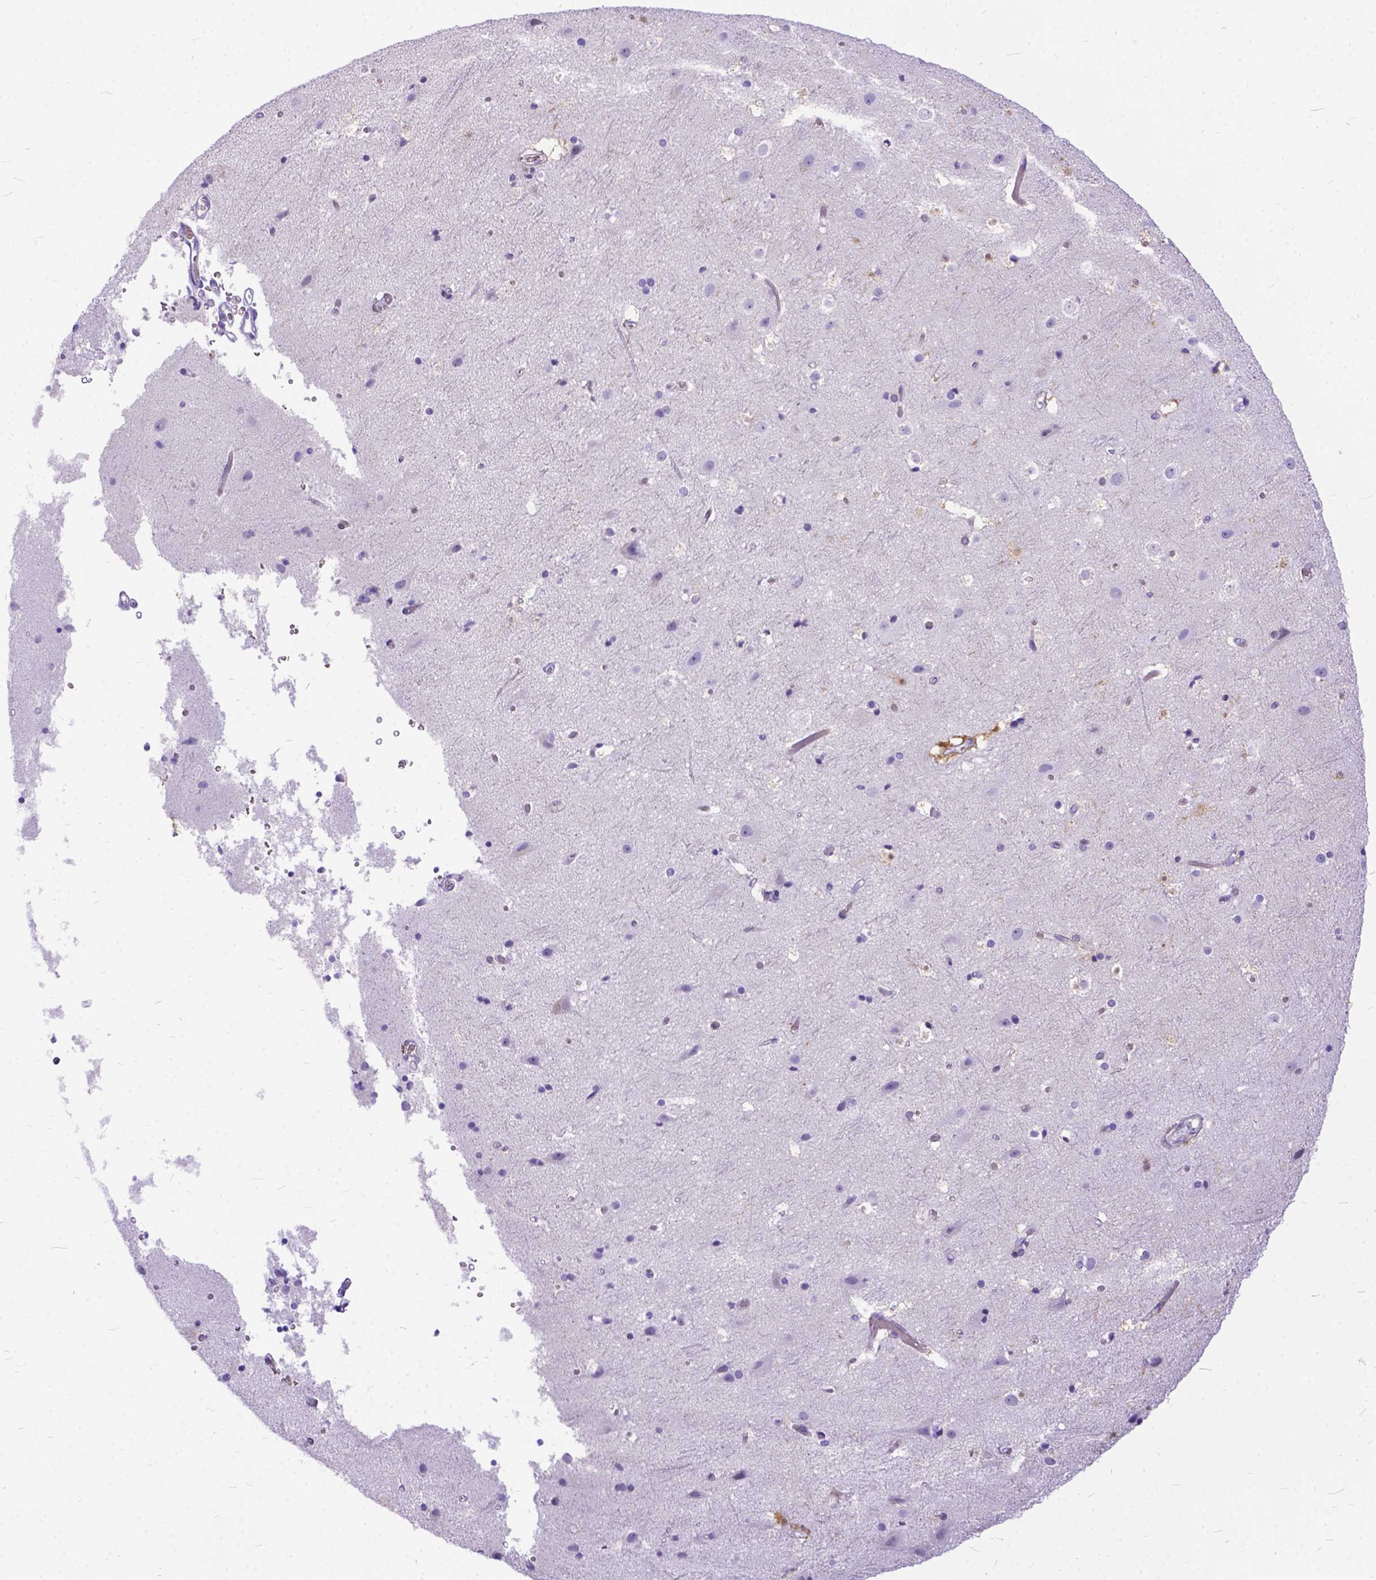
{"staining": {"intensity": "negative", "quantity": "none", "location": "none"}, "tissue": "cerebral cortex", "cell_type": "Endothelial cells", "image_type": "normal", "snomed": [{"axis": "morphology", "description": "Normal tissue, NOS"}, {"axis": "topography", "description": "Cerebral cortex"}], "caption": "Immunohistochemistry (IHC) micrograph of benign cerebral cortex: human cerebral cortex stained with DAB demonstrates no significant protein staining in endothelial cells.", "gene": "TMEM169", "patient": {"sex": "female", "age": 52}}